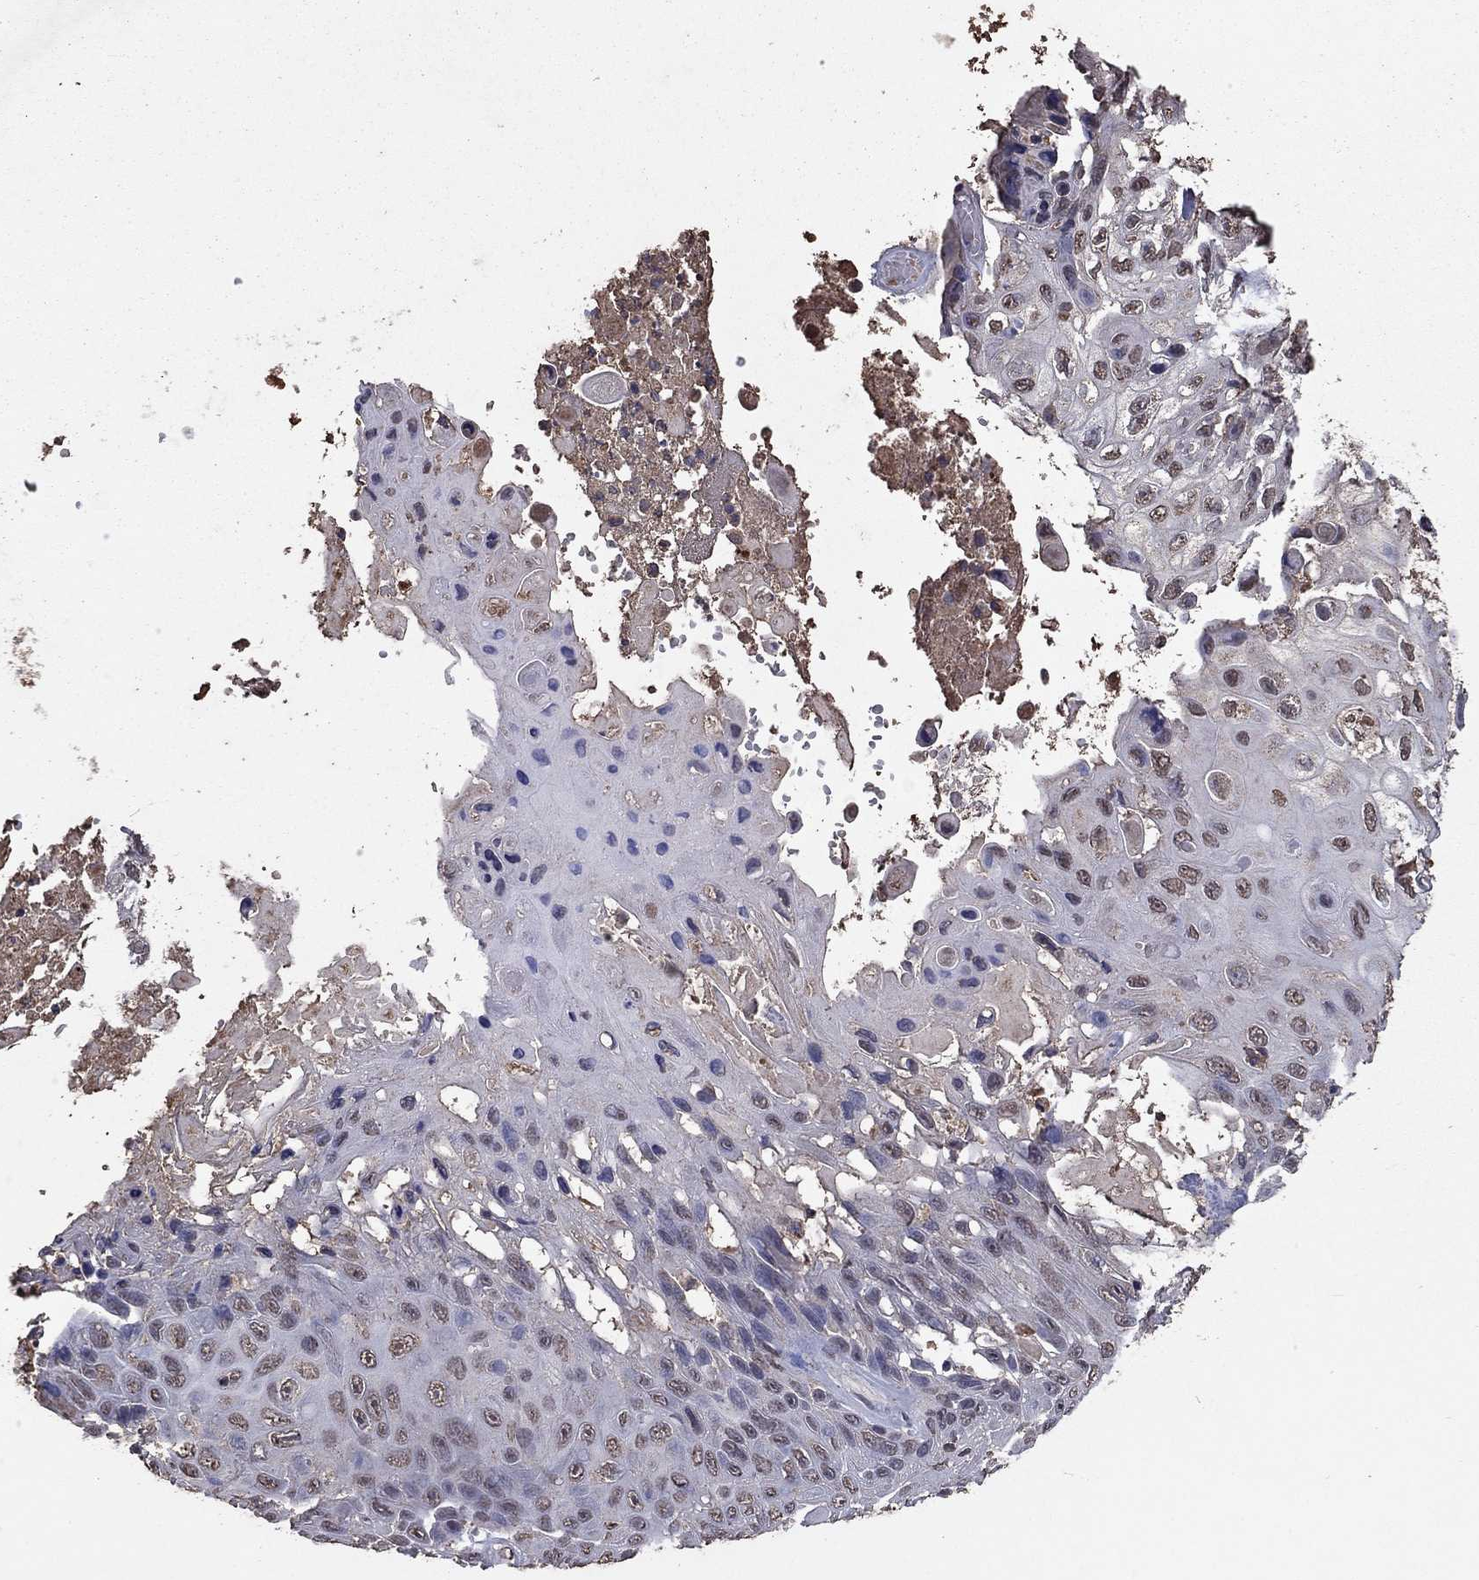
{"staining": {"intensity": "negative", "quantity": "none", "location": "none"}, "tissue": "skin cancer", "cell_type": "Tumor cells", "image_type": "cancer", "snomed": [{"axis": "morphology", "description": "Squamous cell carcinoma, NOS"}, {"axis": "topography", "description": "Skin"}], "caption": "The immunohistochemistry (IHC) histopathology image has no significant expression in tumor cells of skin cancer tissue.", "gene": "SERPINA5", "patient": {"sex": "male", "age": 82}}